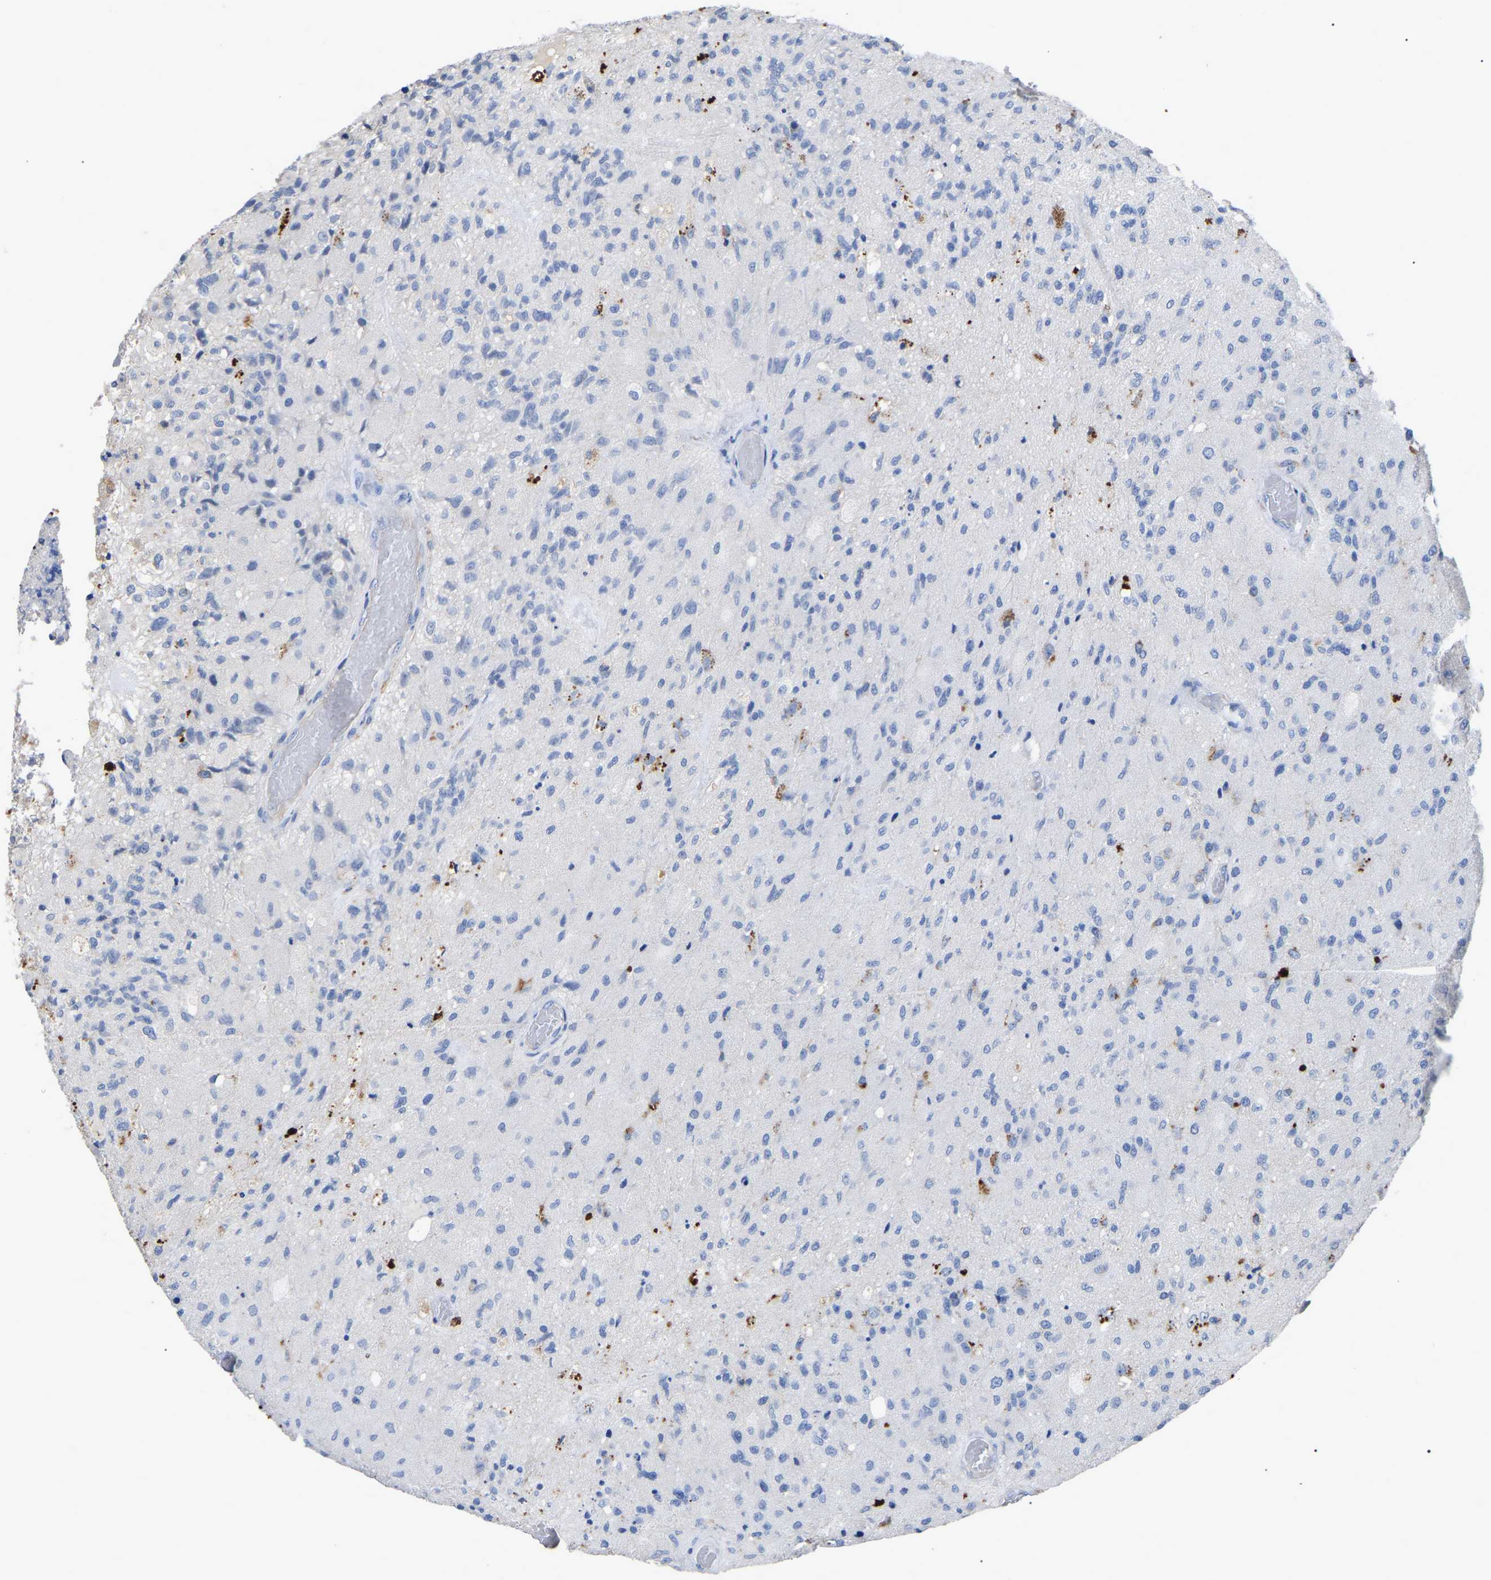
{"staining": {"intensity": "negative", "quantity": "none", "location": "none"}, "tissue": "glioma", "cell_type": "Tumor cells", "image_type": "cancer", "snomed": [{"axis": "morphology", "description": "Normal tissue, NOS"}, {"axis": "morphology", "description": "Glioma, malignant, High grade"}, {"axis": "topography", "description": "Cerebral cortex"}], "caption": "Glioma stained for a protein using immunohistochemistry (IHC) displays no positivity tumor cells.", "gene": "SMPD2", "patient": {"sex": "male", "age": 77}}